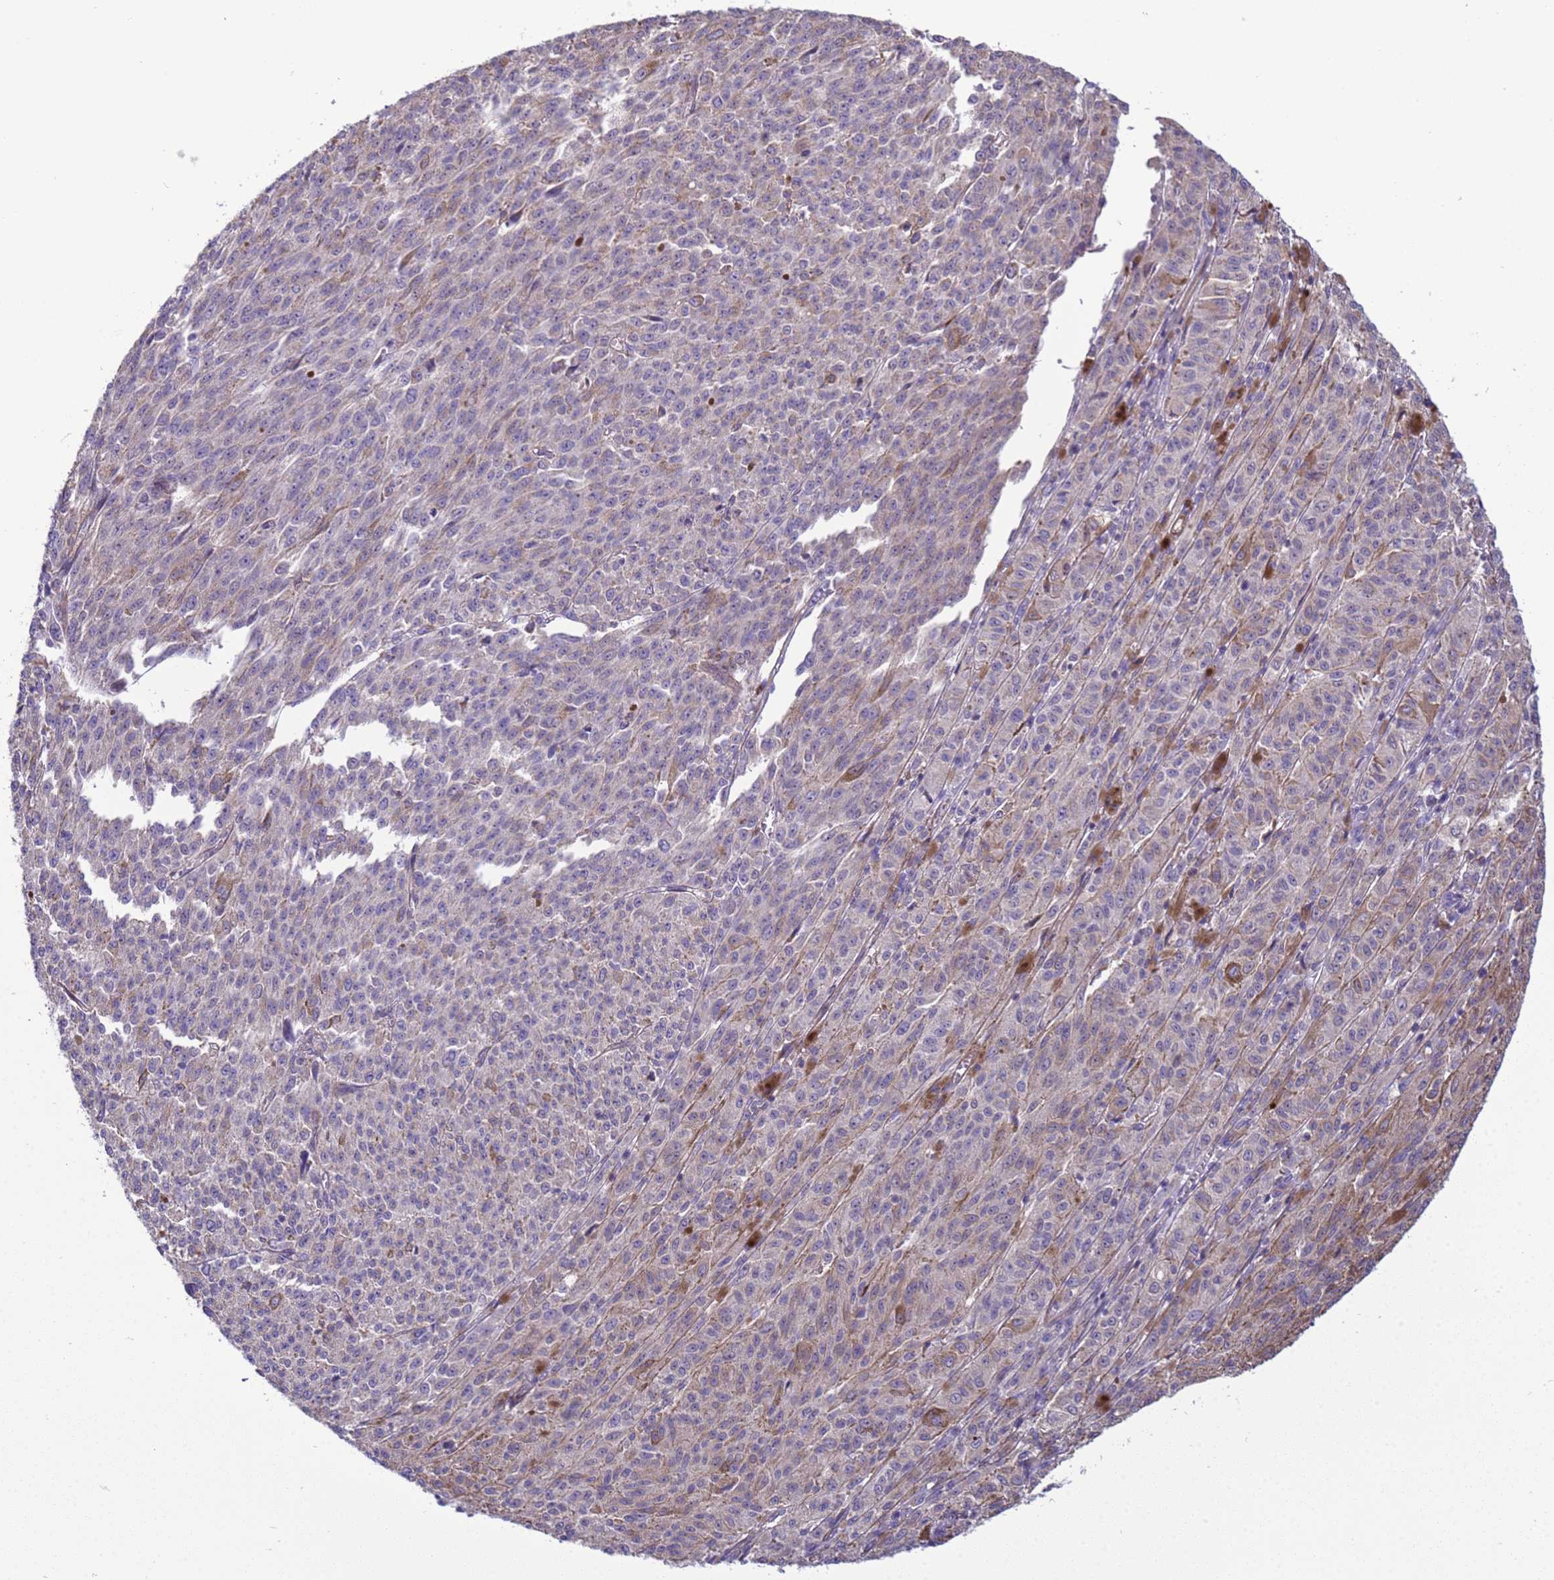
{"staining": {"intensity": "weak", "quantity": "<25%", "location": "cytoplasmic/membranous"}, "tissue": "melanoma", "cell_type": "Tumor cells", "image_type": "cancer", "snomed": [{"axis": "morphology", "description": "Malignant melanoma, NOS"}, {"axis": "topography", "description": "Skin"}], "caption": "Malignant melanoma stained for a protein using immunohistochemistry (IHC) demonstrates no positivity tumor cells.", "gene": "ITGB4", "patient": {"sex": "female", "age": 52}}